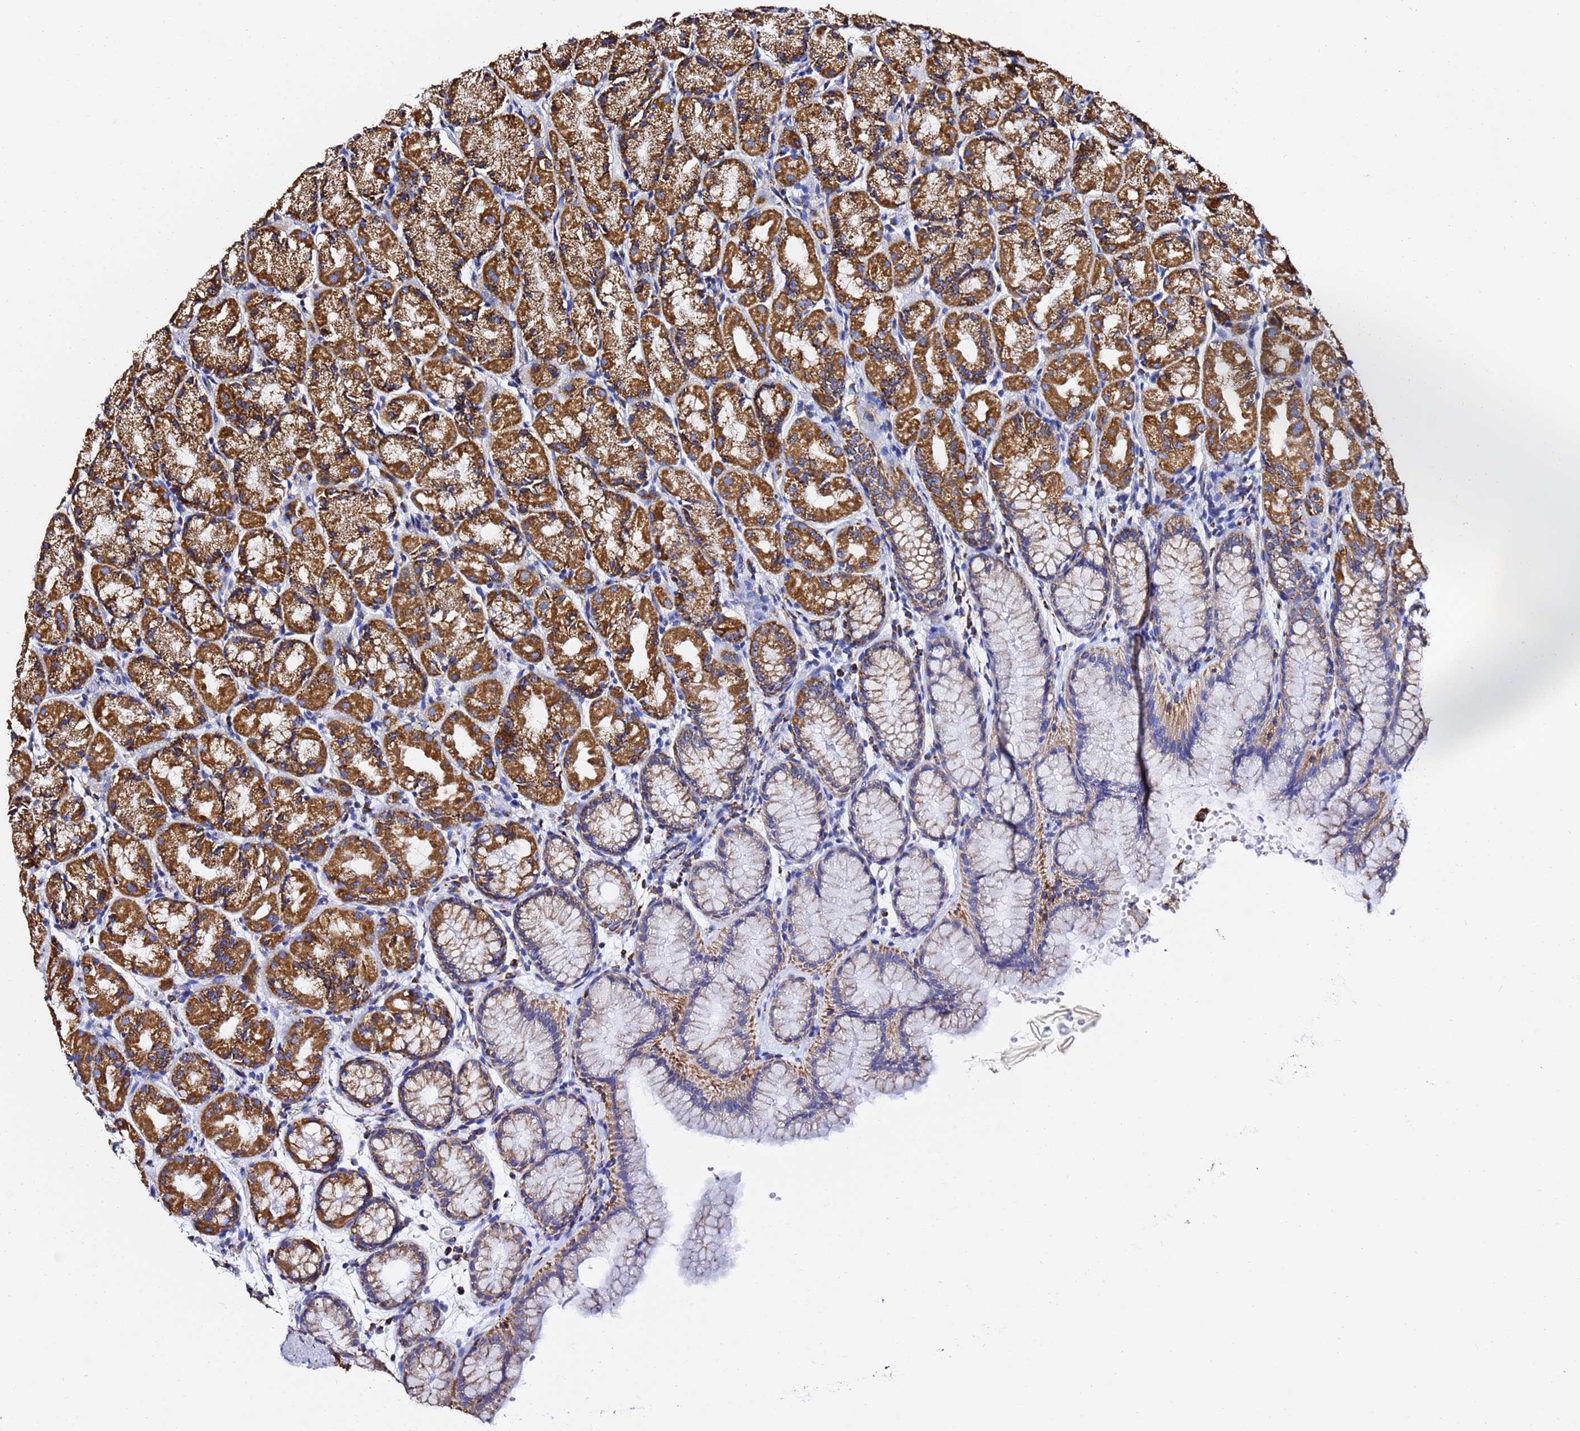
{"staining": {"intensity": "strong", "quantity": "25%-75%", "location": "cytoplasmic/membranous"}, "tissue": "stomach", "cell_type": "Glandular cells", "image_type": "normal", "snomed": [{"axis": "morphology", "description": "Normal tissue, NOS"}, {"axis": "topography", "description": "Stomach, upper"}], "caption": "Immunohistochemistry of unremarkable stomach reveals high levels of strong cytoplasmic/membranous expression in about 25%-75% of glandular cells.", "gene": "PHB2", "patient": {"sex": "male", "age": 47}}